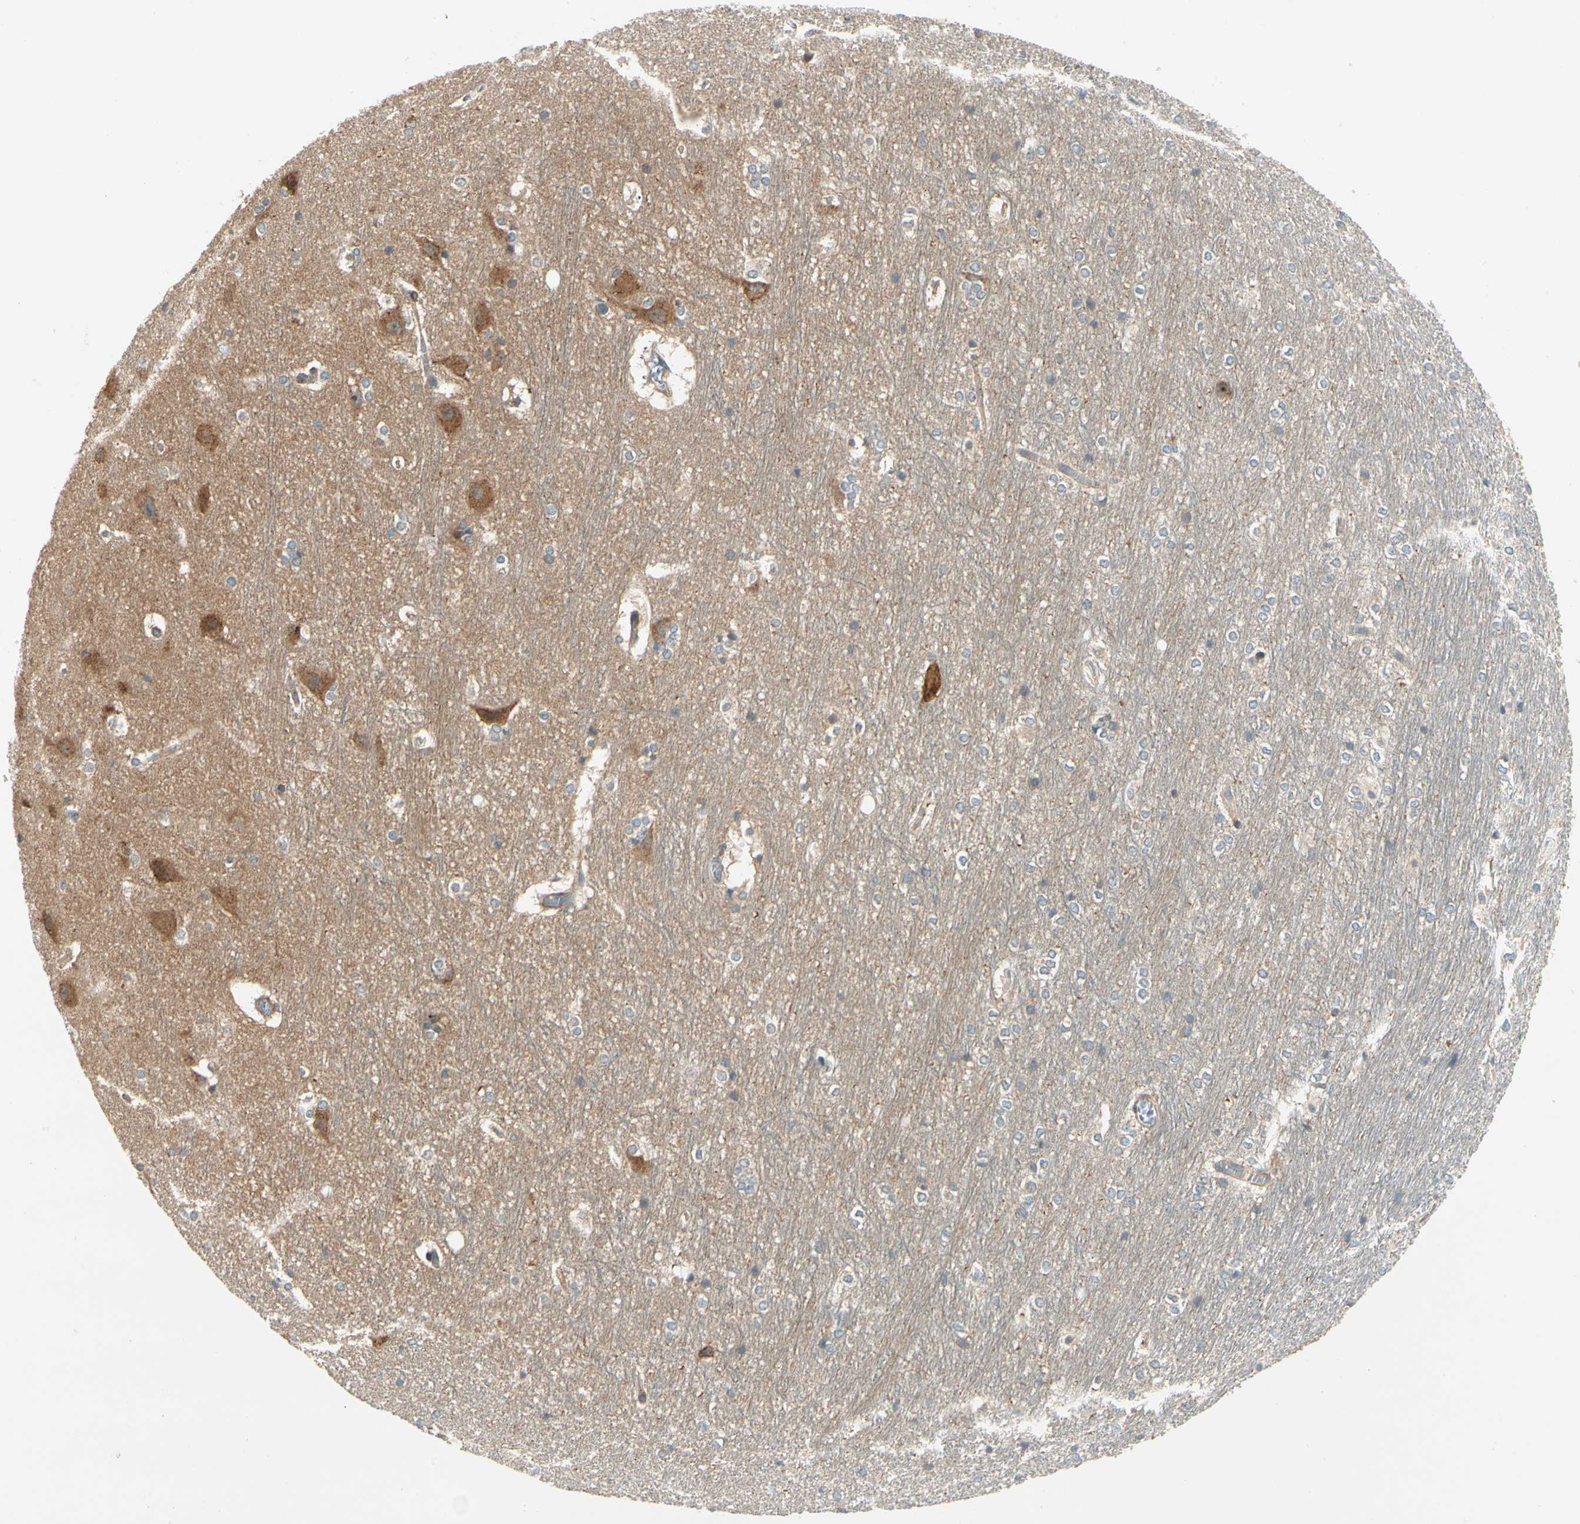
{"staining": {"intensity": "weak", "quantity": "<25%", "location": "cytoplasmic/membranous"}, "tissue": "hippocampus", "cell_type": "Glial cells", "image_type": "normal", "snomed": [{"axis": "morphology", "description": "Normal tissue, NOS"}, {"axis": "topography", "description": "Hippocampus"}], "caption": "This photomicrograph is of benign hippocampus stained with immunohistochemistry to label a protein in brown with the nuclei are counter-stained blue. There is no expression in glial cells.", "gene": "ROCK2", "patient": {"sex": "female", "age": 19}}